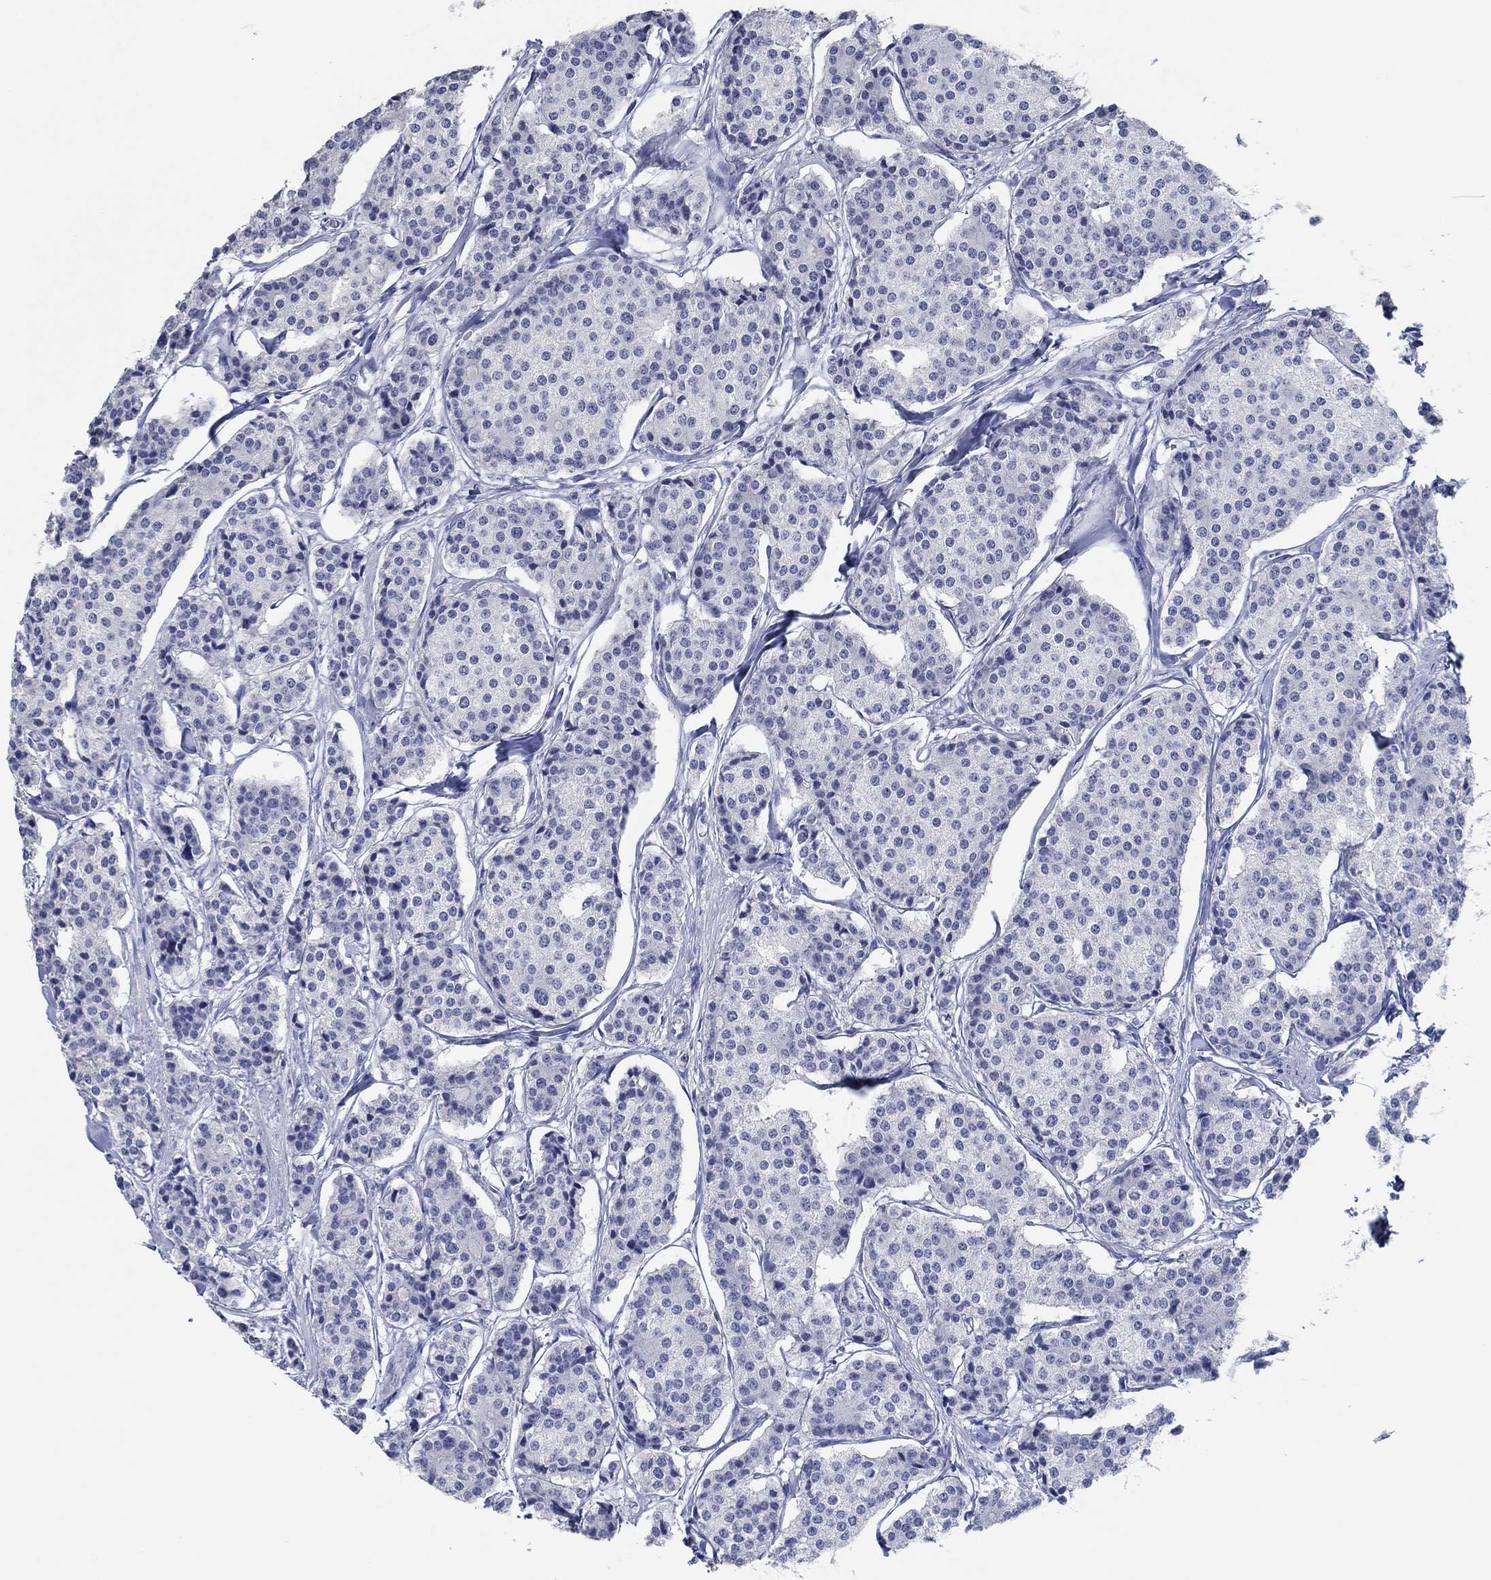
{"staining": {"intensity": "negative", "quantity": "none", "location": "none"}, "tissue": "carcinoid", "cell_type": "Tumor cells", "image_type": "cancer", "snomed": [{"axis": "morphology", "description": "Carcinoid, malignant, NOS"}, {"axis": "topography", "description": "Small intestine"}], "caption": "IHC micrograph of neoplastic tissue: carcinoid stained with DAB (3,3'-diaminobenzidine) demonstrates no significant protein positivity in tumor cells.", "gene": "POU5F1", "patient": {"sex": "female", "age": 65}}